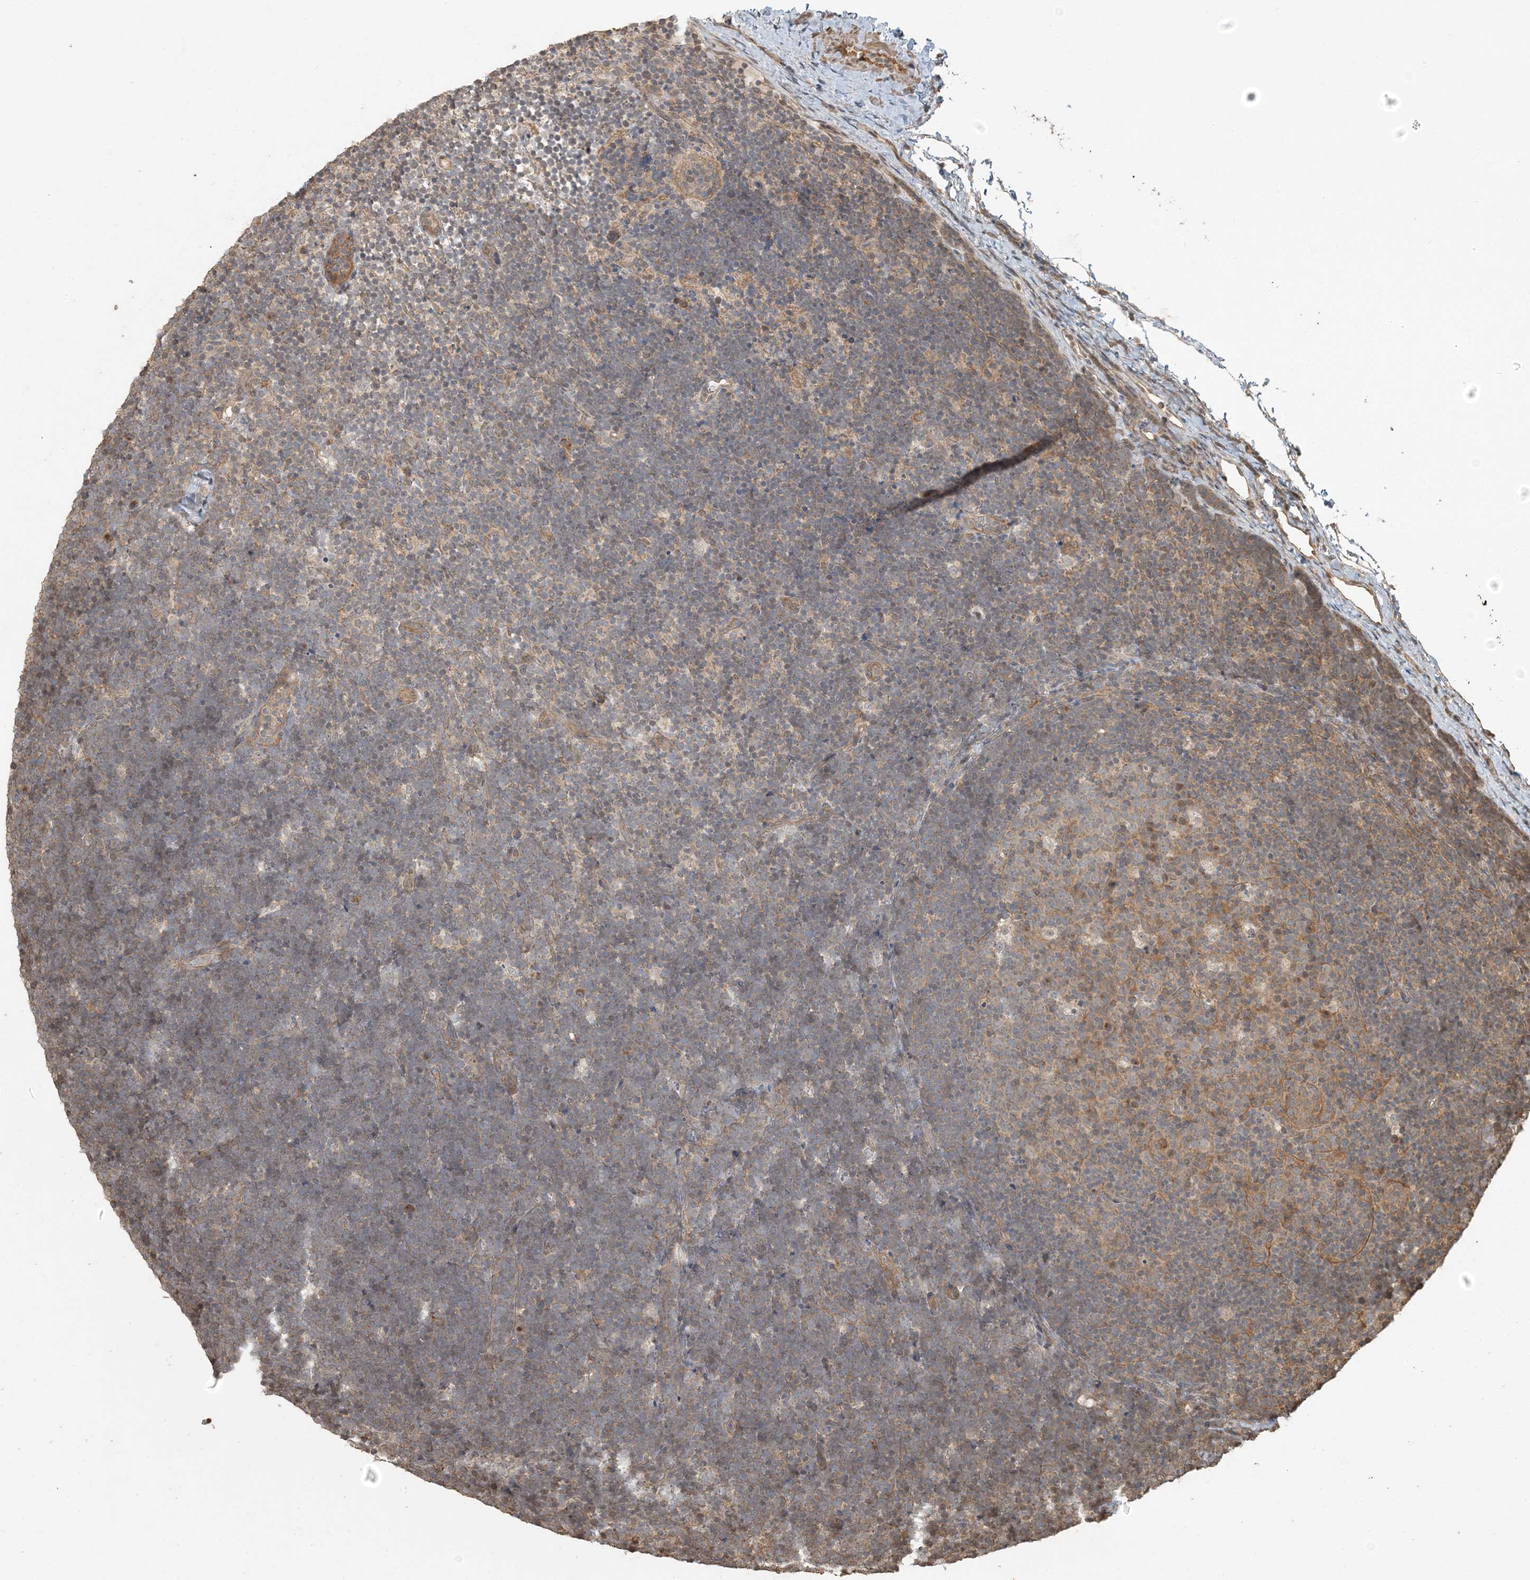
{"staining": {"intensity": "negative", "quantity": "none", "location": "none"}, "tissue": "lymphoma", "cell_type": "Tumor cells", "image_type": "cancer", "snomed": [{"axis": "morphology", "description": "Malignant lymphoma, non-Hodgkin's type, High grade"}, {"axis": "topography", "description": "Lymph node"}], "caption": "Image shows no protein expression in tumor cells of malignant lymphoma, non-Hodgkin's type (high-grade) tissue.", "gene": "AK9", "patient": {"sex": "male", "age": 13}}